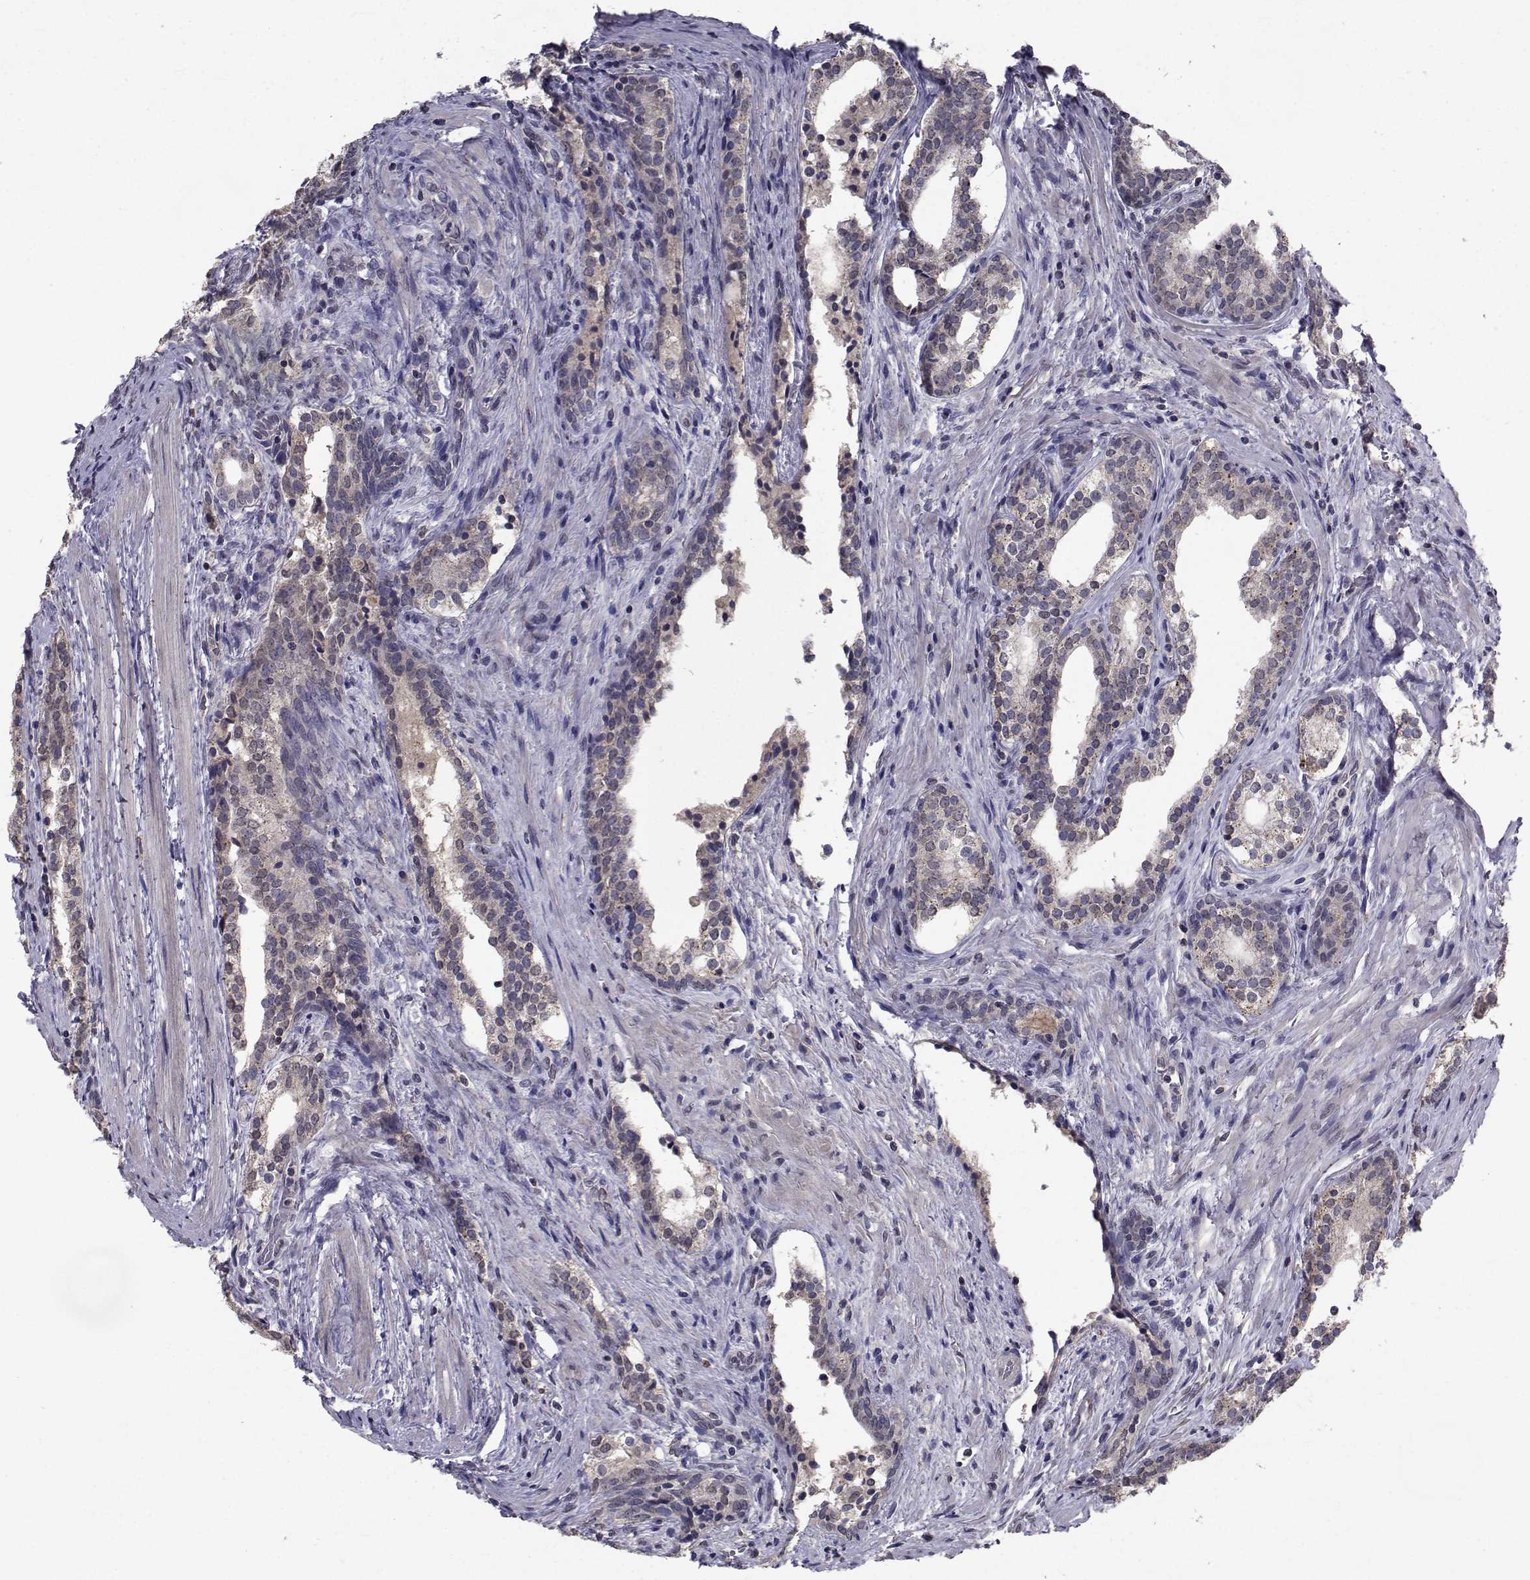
{"staining": {"intensity": "weak", "quantity": "25%-75%", "location": "cytoplasmic/membranous"}, "tissue": "prostate cancer", "cell_type": "Tumor cells", "image_type": "cancer", "snomed": [{"axis": "morphology", "description": "Adenocarcinoma, NOS"}, {"axis": "morphology", "description": "Adenocarcinoma, High grade"}, {"axis": "topography", "description": "Prostate"}], "caption": "There is low levels of weak cytoplasmic/membranous expression in tumor cells of prostate high-grade adenocarcinoma, as demonstrated by immunohistochemical staining (brown color).", "gene": "CYP2S1", "patient": {"sex": "male", "age": 61}}